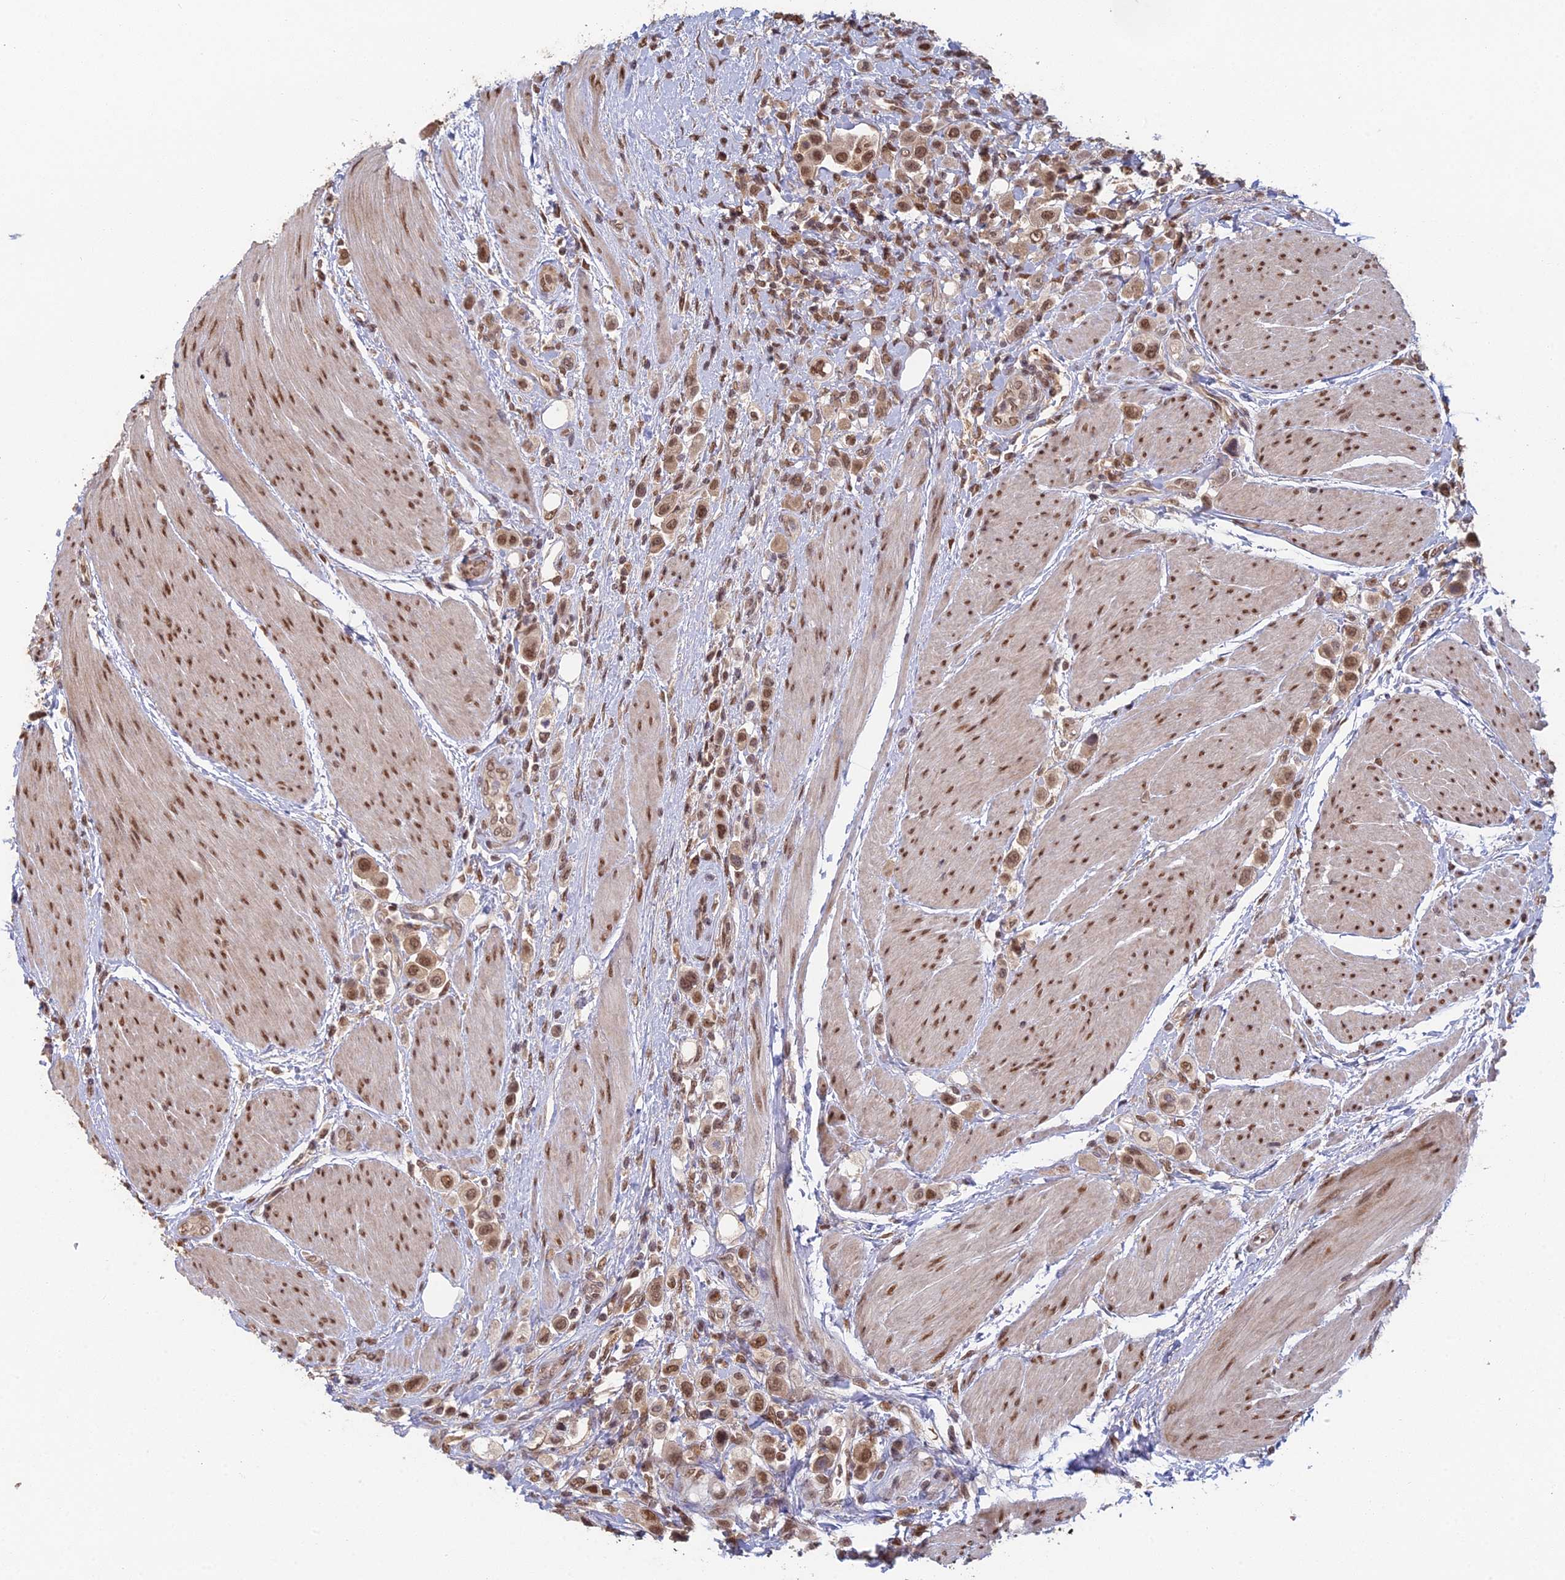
{"staining": {"intensity": "moderate", "quantity": ">75%", "location": "nuclear"}, "tissue": "urothelial cancer", "cell_type": "Tumor cells", "image_type": "cancer", "snomed": [{"axis": "morphology", "description": "Urothelial carcinoma, High grade"}, {"axis": "topography", "description": "Urinary bladder"}], "caption": "Human urothelial cancer stained with a brown dye exhibits moderate nuclear positive expression in approximately >75% of tumor cells.", "gene": "RANBP3", "patient": {"sex": "male", "age": 50}}